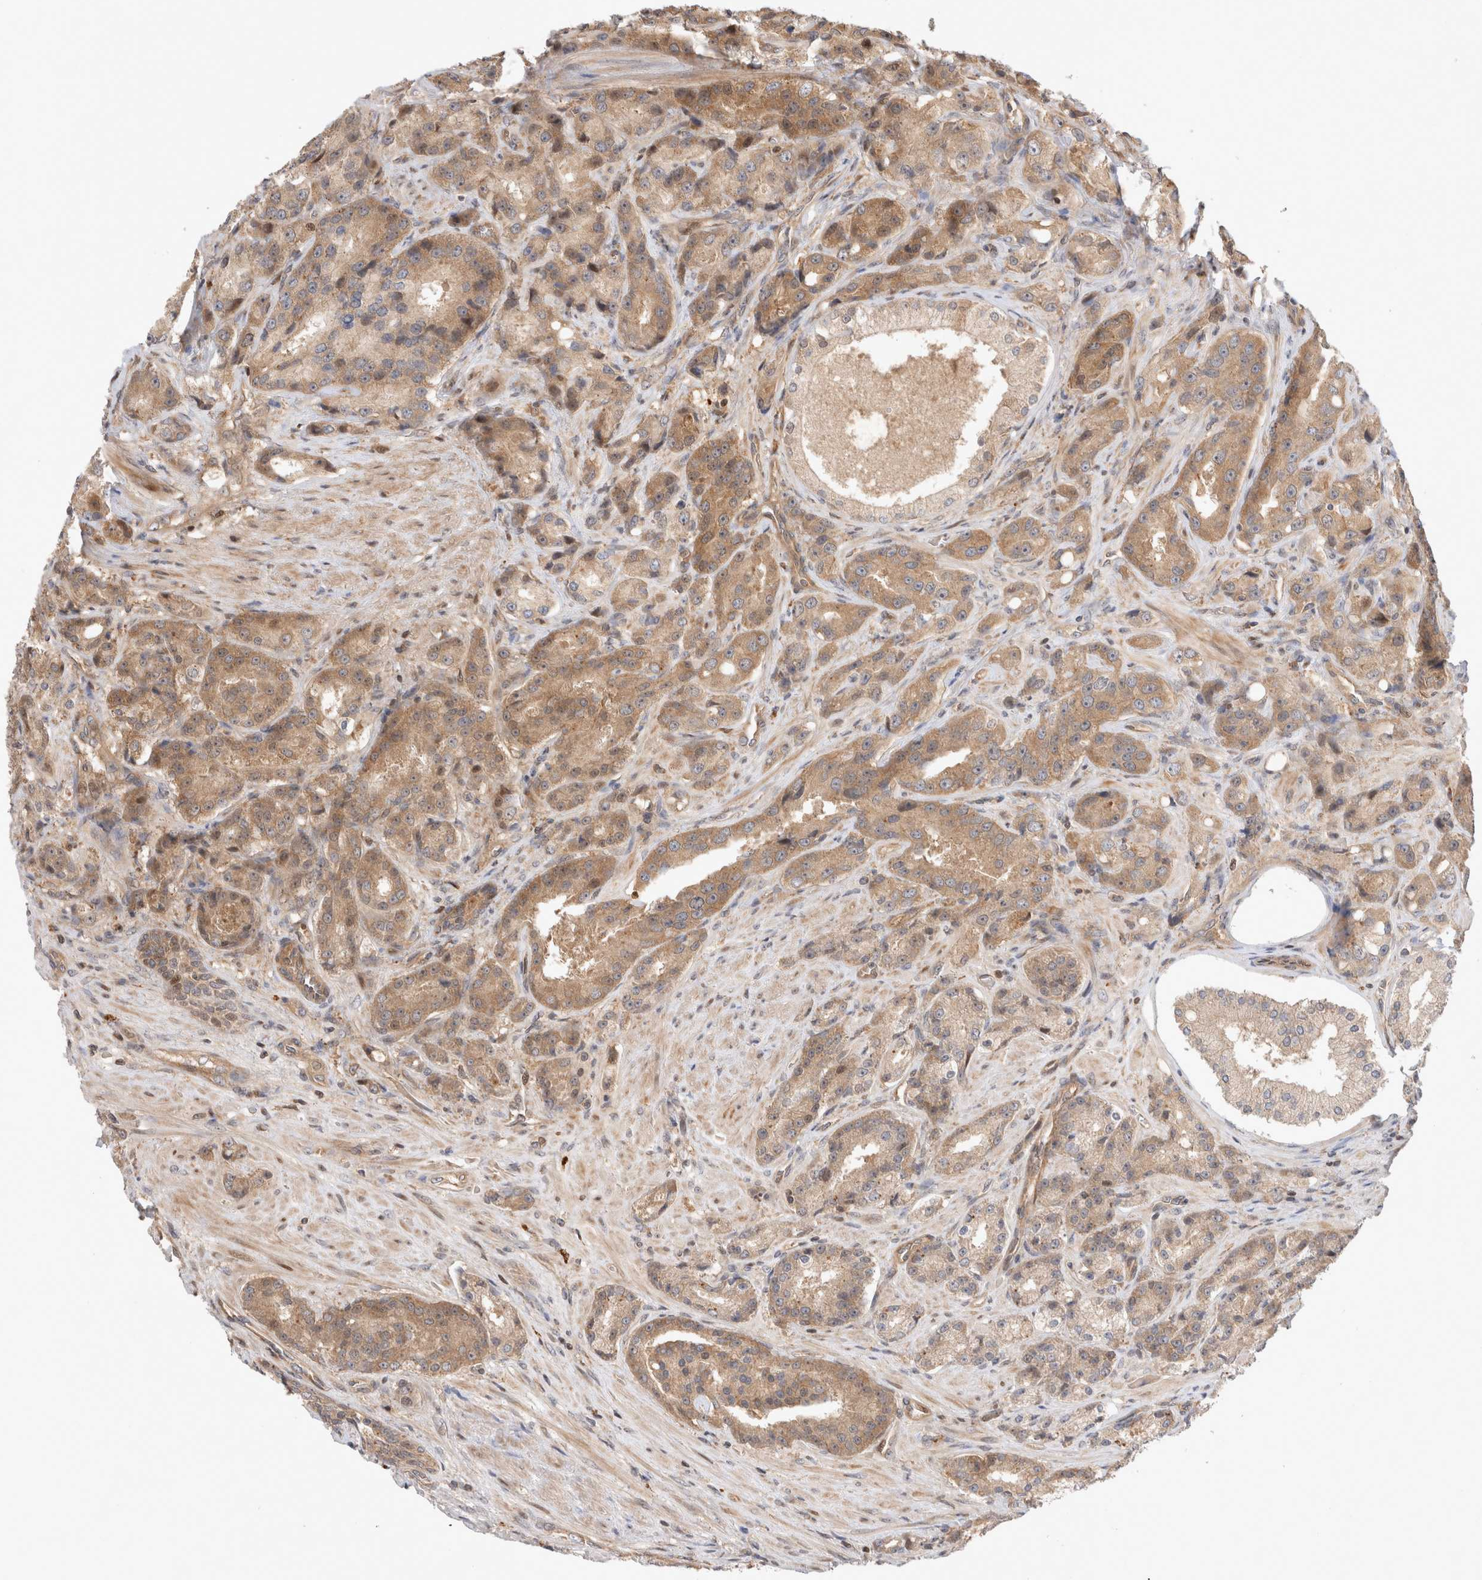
{"staining": {"intensity": "moderate", "quantity": ">75%", "location": "cytoplasmic/membranous"}, "tissue": "prostate cancer", "cell_type": "Tumor cells", "image_type": "cancer", "snomed": [{"axis": "morphology", "description": "Adenocarcinoma, High grade"}, {"axis": "topography", "description": "Prostate"}], "caption": "Protein expression analysis of prostate cancer displays moderate cytoplasmic/membranous expression in approximately >75% of tumor cells. (IHC, brightfield microscopy, high magnification).", "gene": "HTT", "patient": {"sex": "male", "age": 60}}